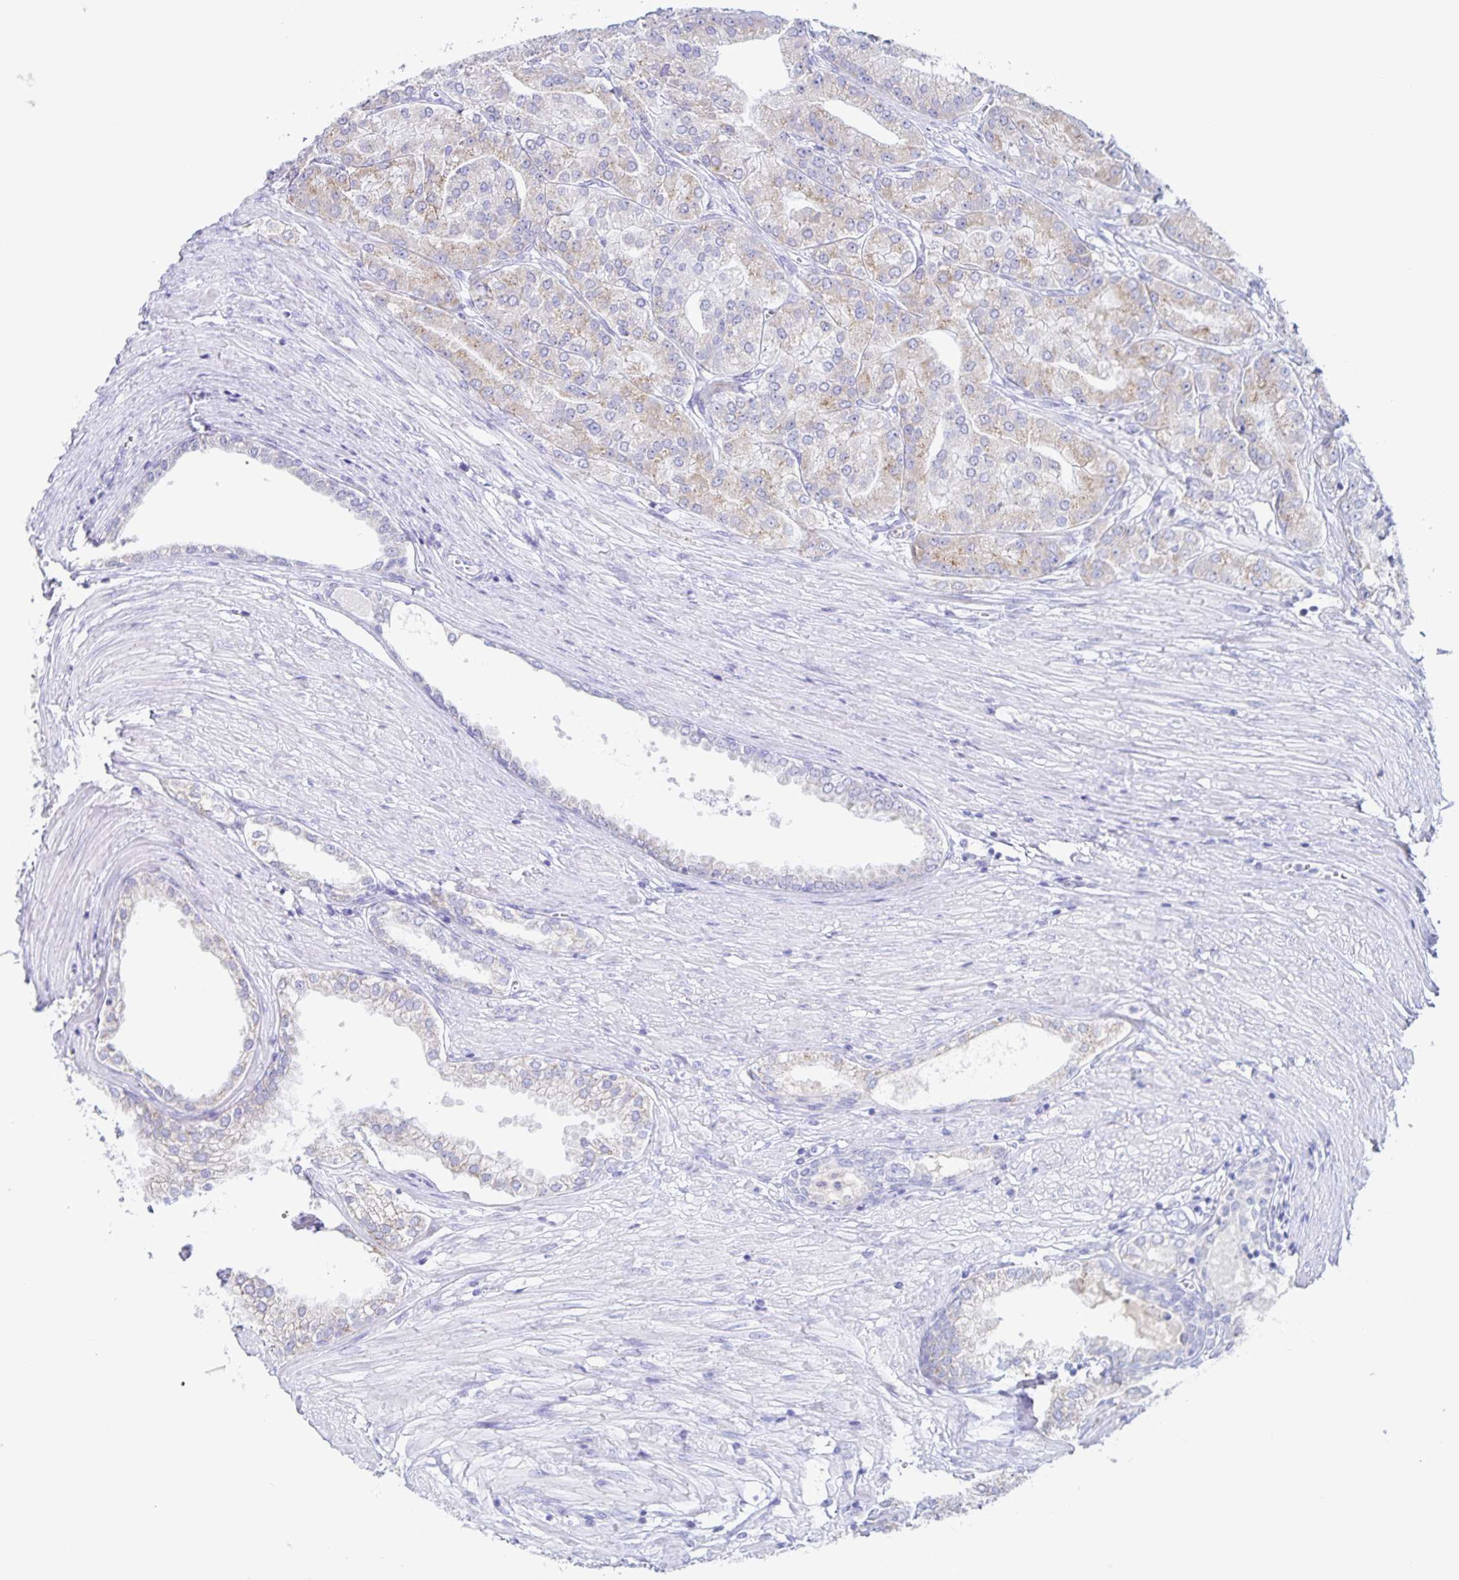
{"staining": {"intensity": "weak", "quantity": "<25%", "location": "cytoplasmic/membranous"}, "tissue": "prostate cancer", "cell_type": "Tumor cells", "image_type": "cancer", "snomed": [{"axis": "morphology", "description": "Adenocarcinoma, High grade"}, {"axis": "topography", "description": "Prostate"}], "caption": "Tumor cells show no significant positivity in prostate cancer.", "gene": "RPL36A", "patient": {"sex": "male", "age": 61}}